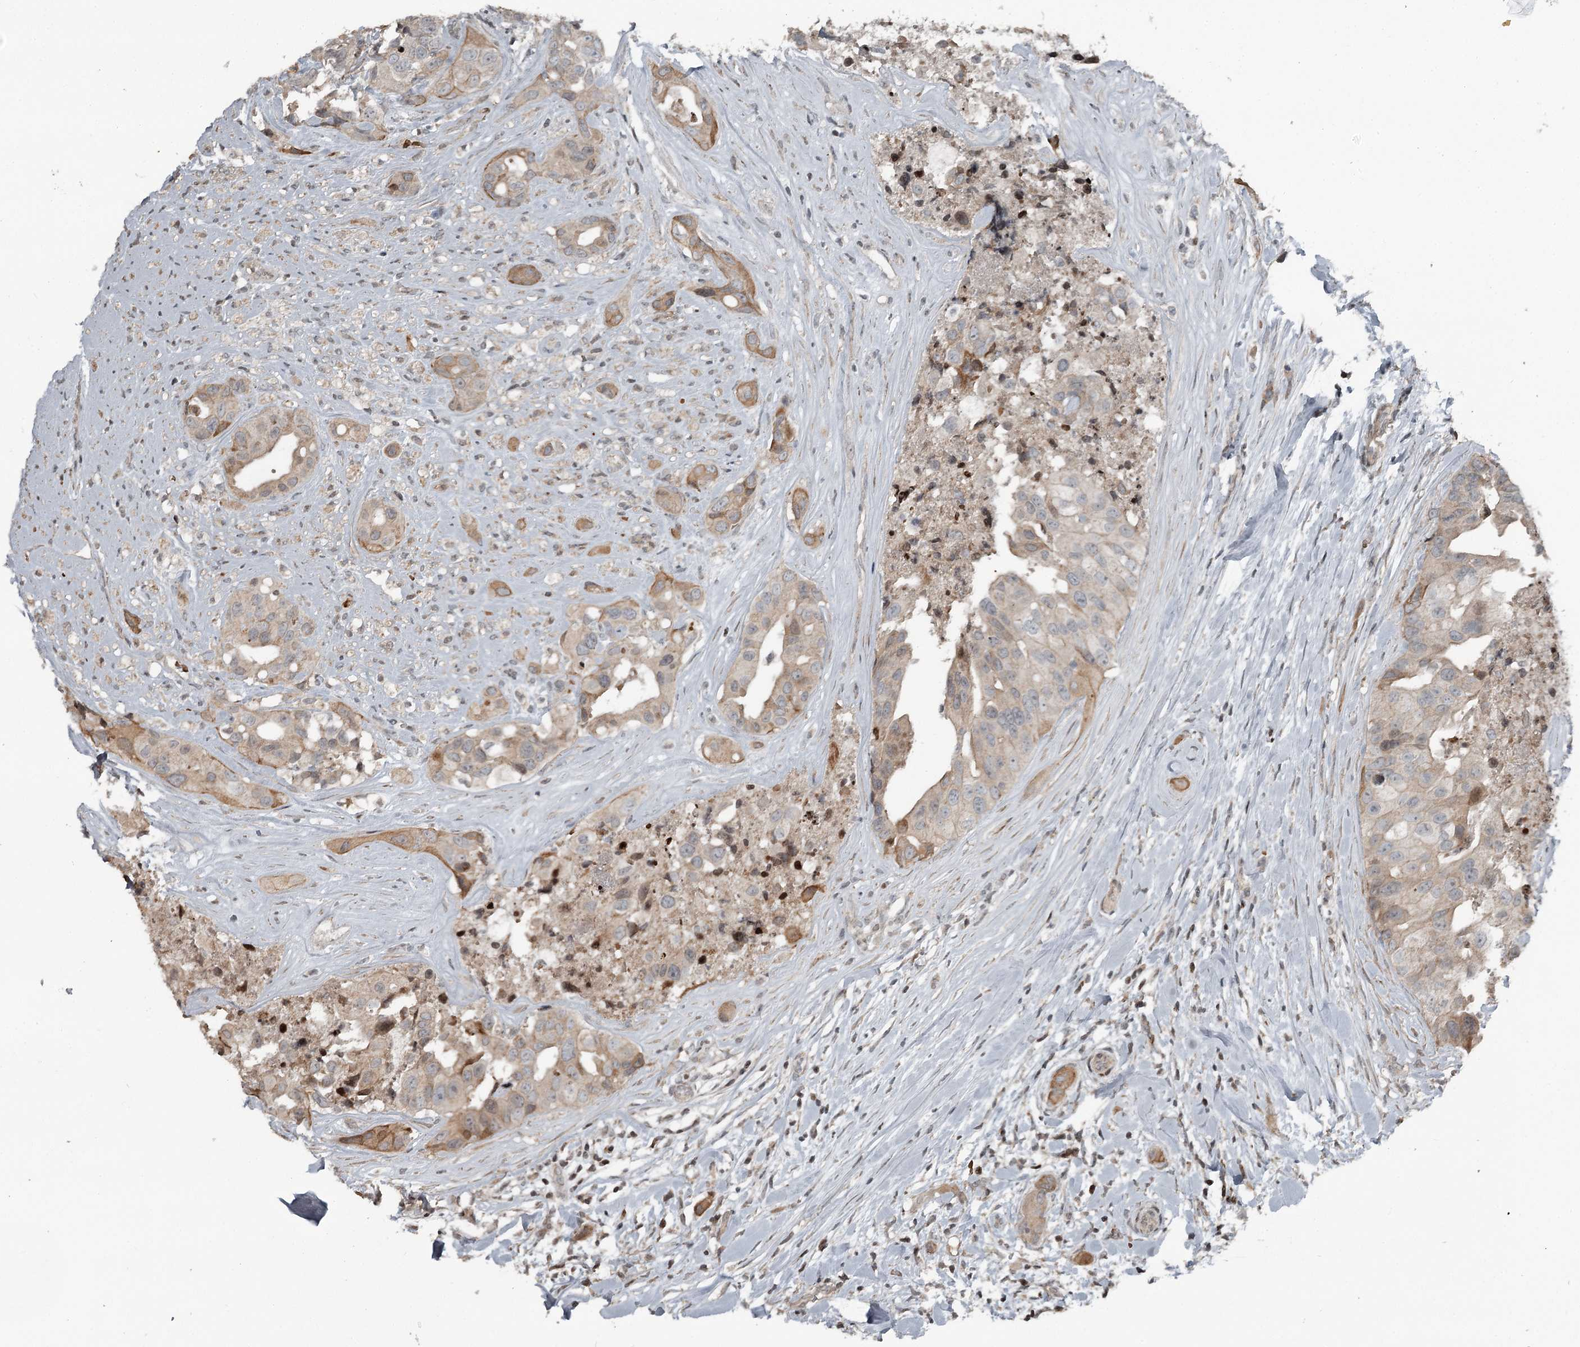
{"staining": {"intensity": "moderate", "quantity": "25%-75%", "location": "cytoplasmic/membranous"}, "tissue": "head and neck cancer", "cell_type": "Tumor cells", "image_type": "cancer", "snomed": [{"axis": "morphology", "description": "Adenocarcinoma, NOS"}, {"axis": "morphology", "description": "Adenocarcinoma, metastatic, NOS"}, {"axis": "topography", "description": "Head-Neck"}], "caption": "Brown immunohistochemical staining in head and neck metastatic adenocarcinoma demonstrates moderate cytoplasmic/membranous expression in about 25%-75% of tumor cells.", "gene": "RASSF8", "patient": {"sex": "male", "age": 75}}